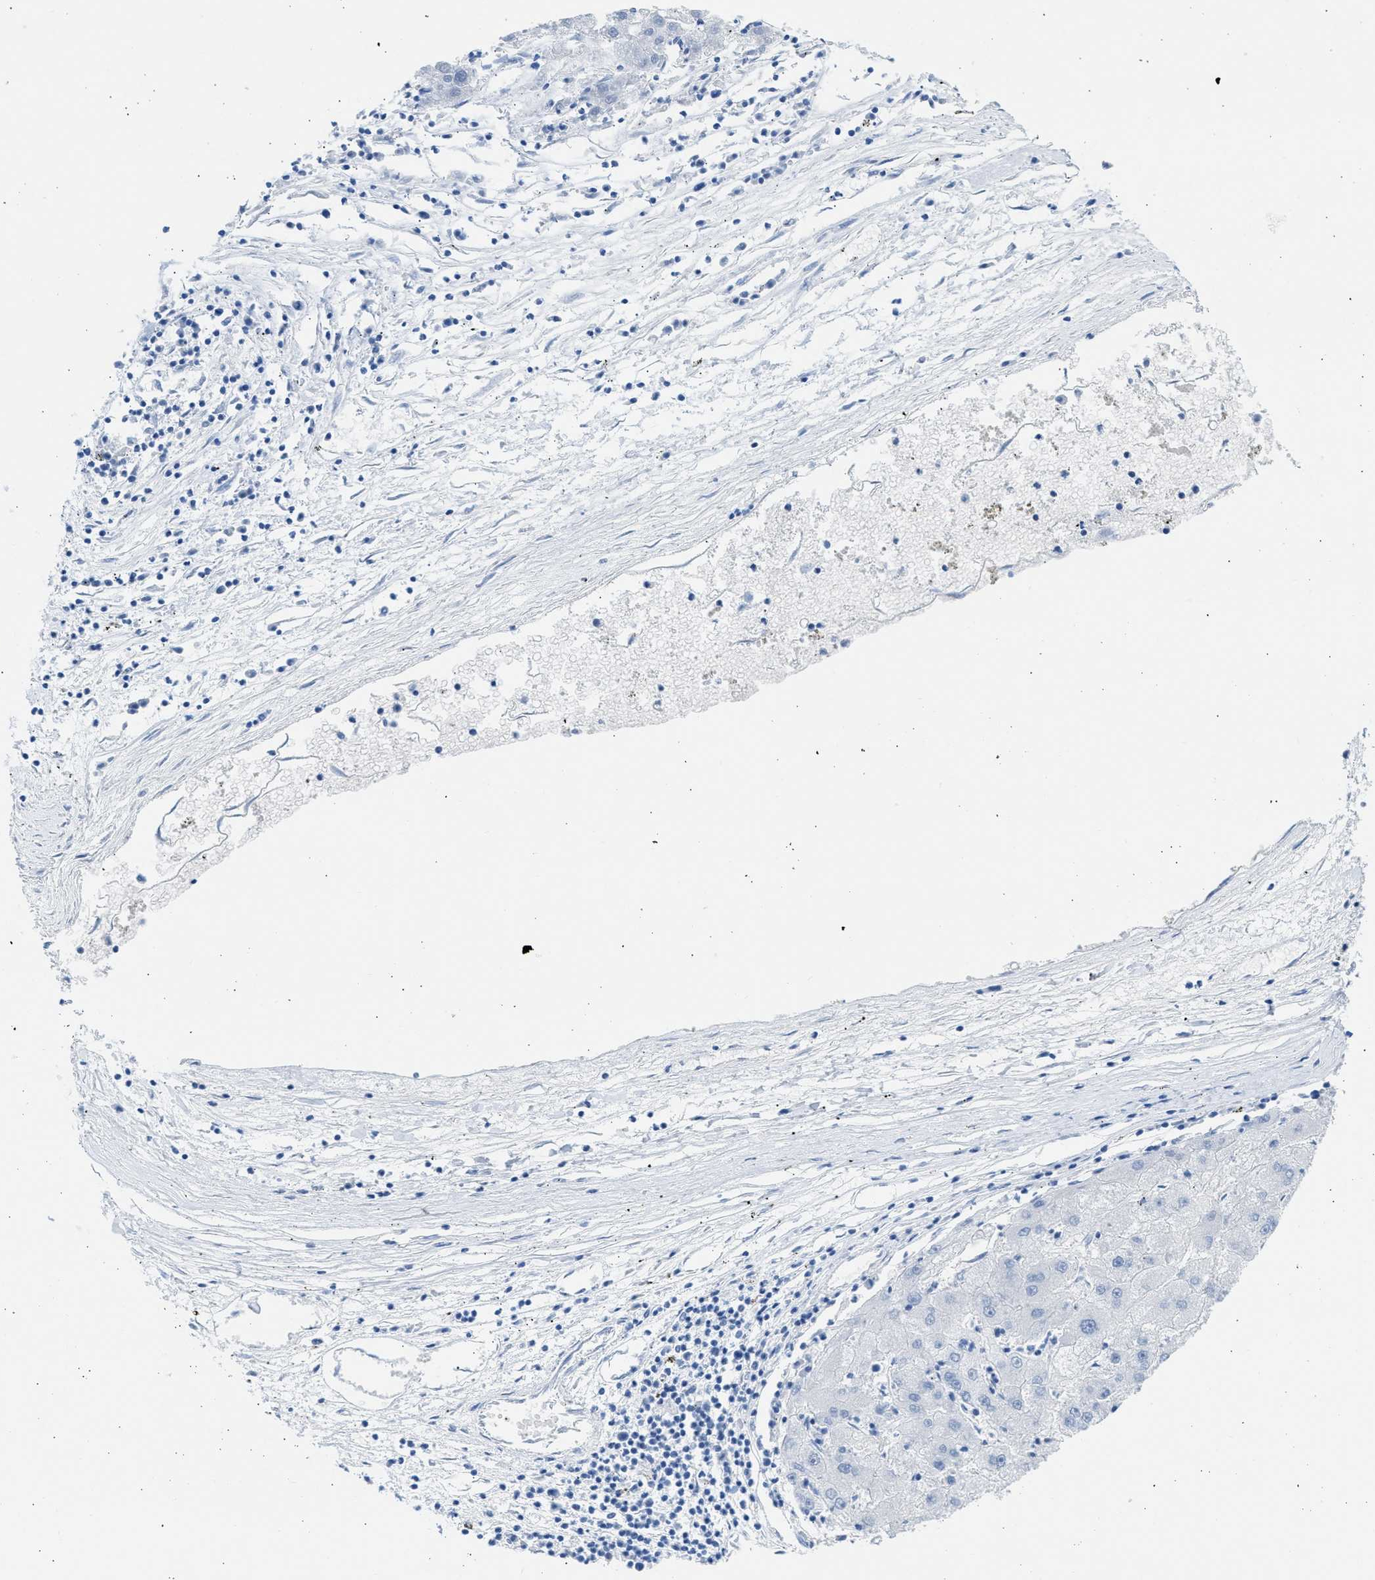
{"staining": {"intensity": "negative", "quantity": "none", "location": "none"}, "tissue": "liver cancer", "cell_type": "Tumor cells", "image_type": "cancer", "snomed": [{"axis": "morphology", "description": "Carcinoma, Hepatocellular, NOS"}, {"axis": "topography", "description": "Liver"}], "caption": "There is no significant staining in tumor cells of liver cancer.", "gene": "SPATA3", "patient": {"sex": "male", "age": 72}}